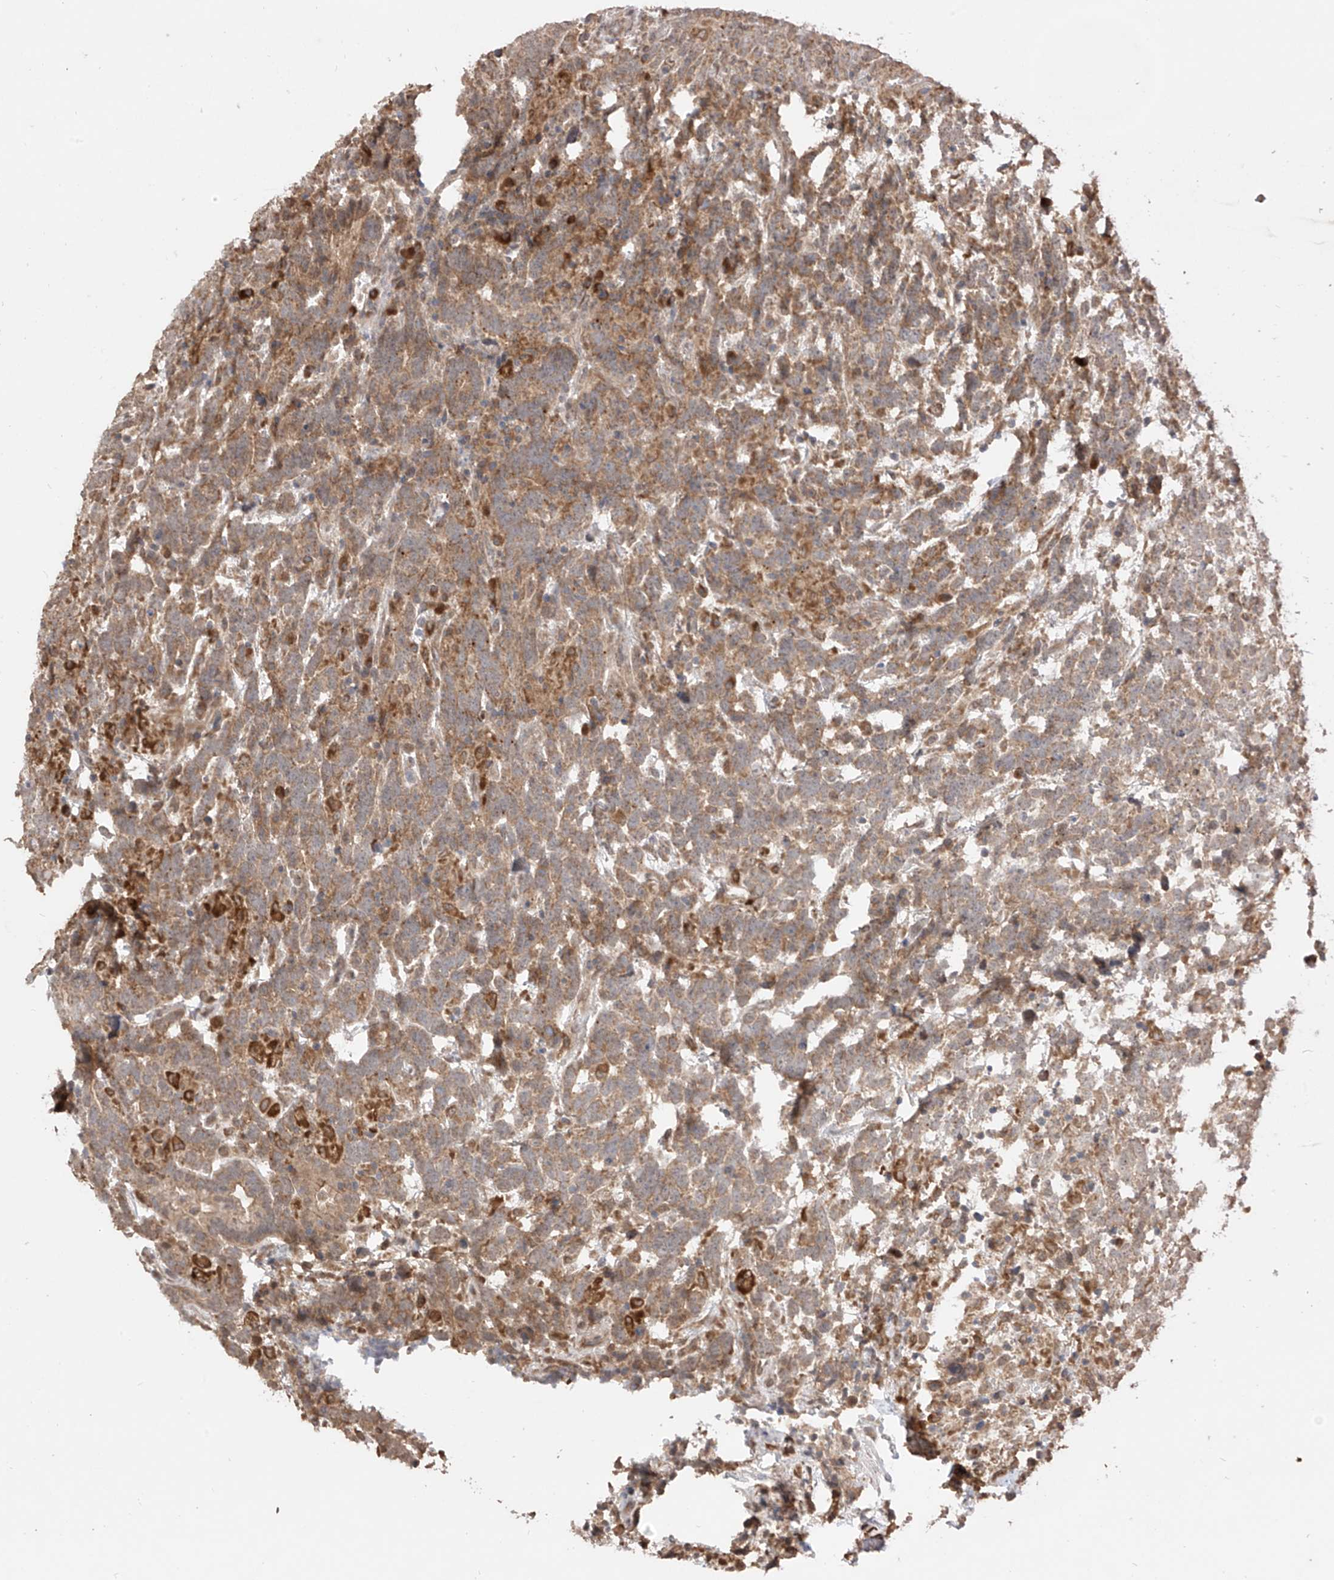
{"staining": {"intensity": "moderate", "quantity": ">75%", "location": "cytoplasmic/membranous"}, "tissue": "testis cancer", "cell_type": "Tumor cells", "image_type": "cancer", "snomed": [{"axis": "morphology", "description": "Carcinoma, Embryonal, NOS"}, {"axis": "topography", "description": "Testis"}], "caption": "The histopathology image shows a brown stain indicating the presence of a protein in the cytoplasmic/membranous of tumor cells in testis embryonal carcinoma.", "gene": "LATS1", "patient": {"sex": "male", "age": 26}}